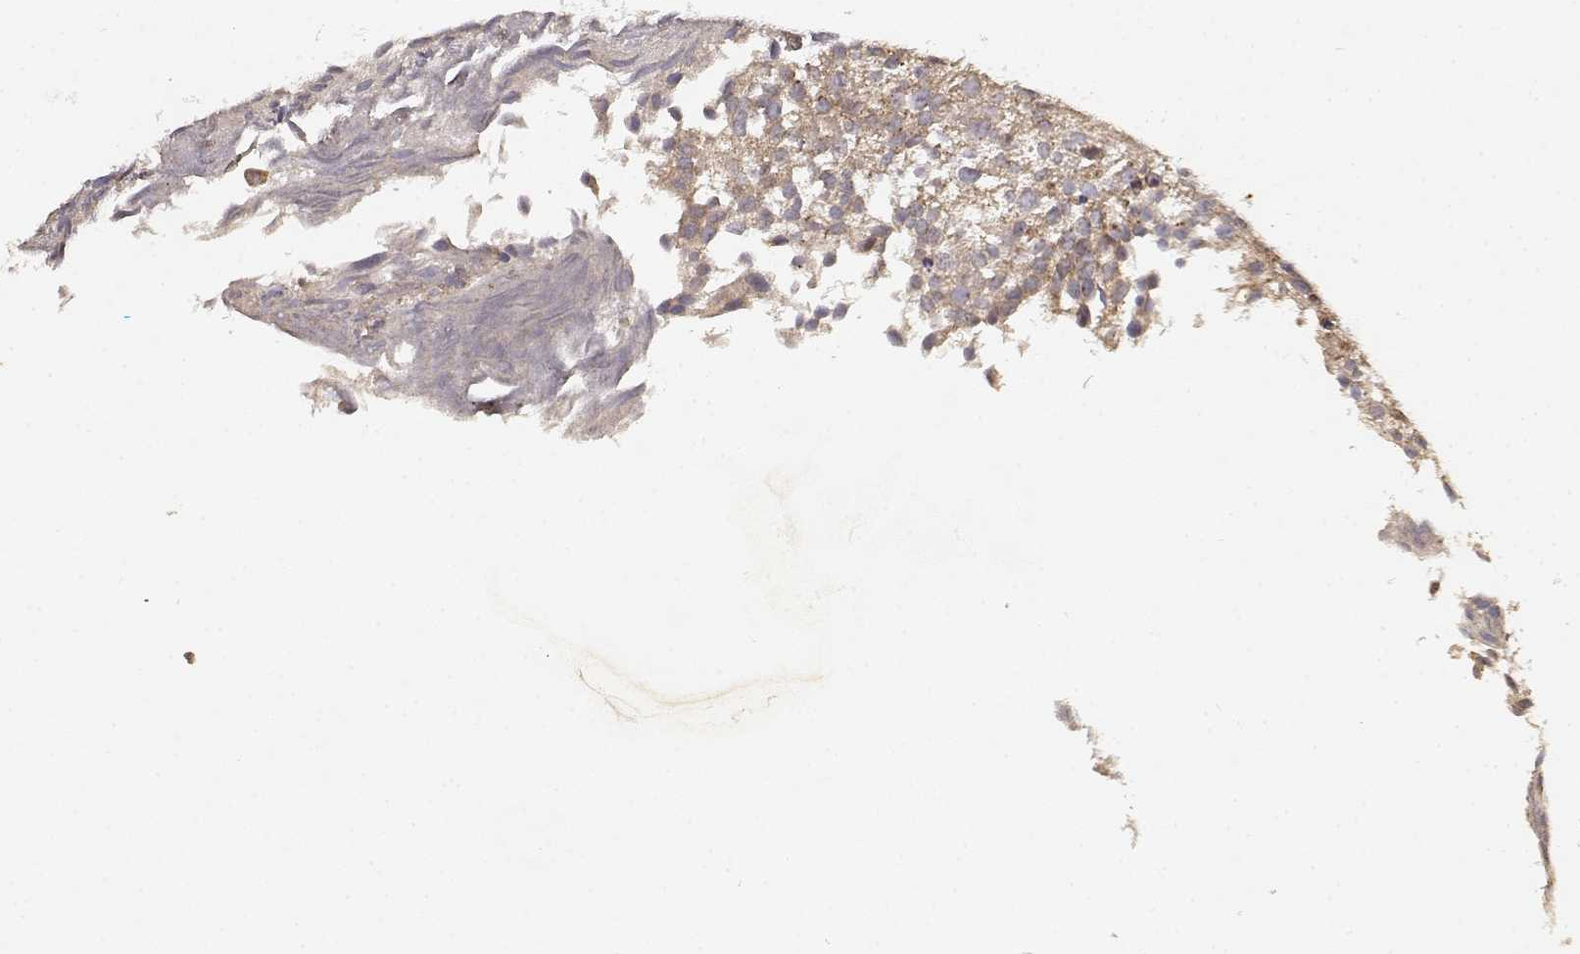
{"staining": {"intensity": "weak", "quantity": ">75%", "location": "cytoplasmic/membranous"}, "tissue": "urothelial cancer", "cell_type": "Tumor cells", "image_type": "cancer", "snomed": [{"axis": "morphology", "description": "Urothelial carcinoma, Low grade"}, {"axis": "topography", "description": "Urinary bladder"}], "caption": "The image demonstrates a brown stain indicating the presence of a protein in the cytoplasmic/membranous of tumor cells in urothelial cancer.", "gene": "PICK1", "patient": {"sex": "male", "age": 70}}